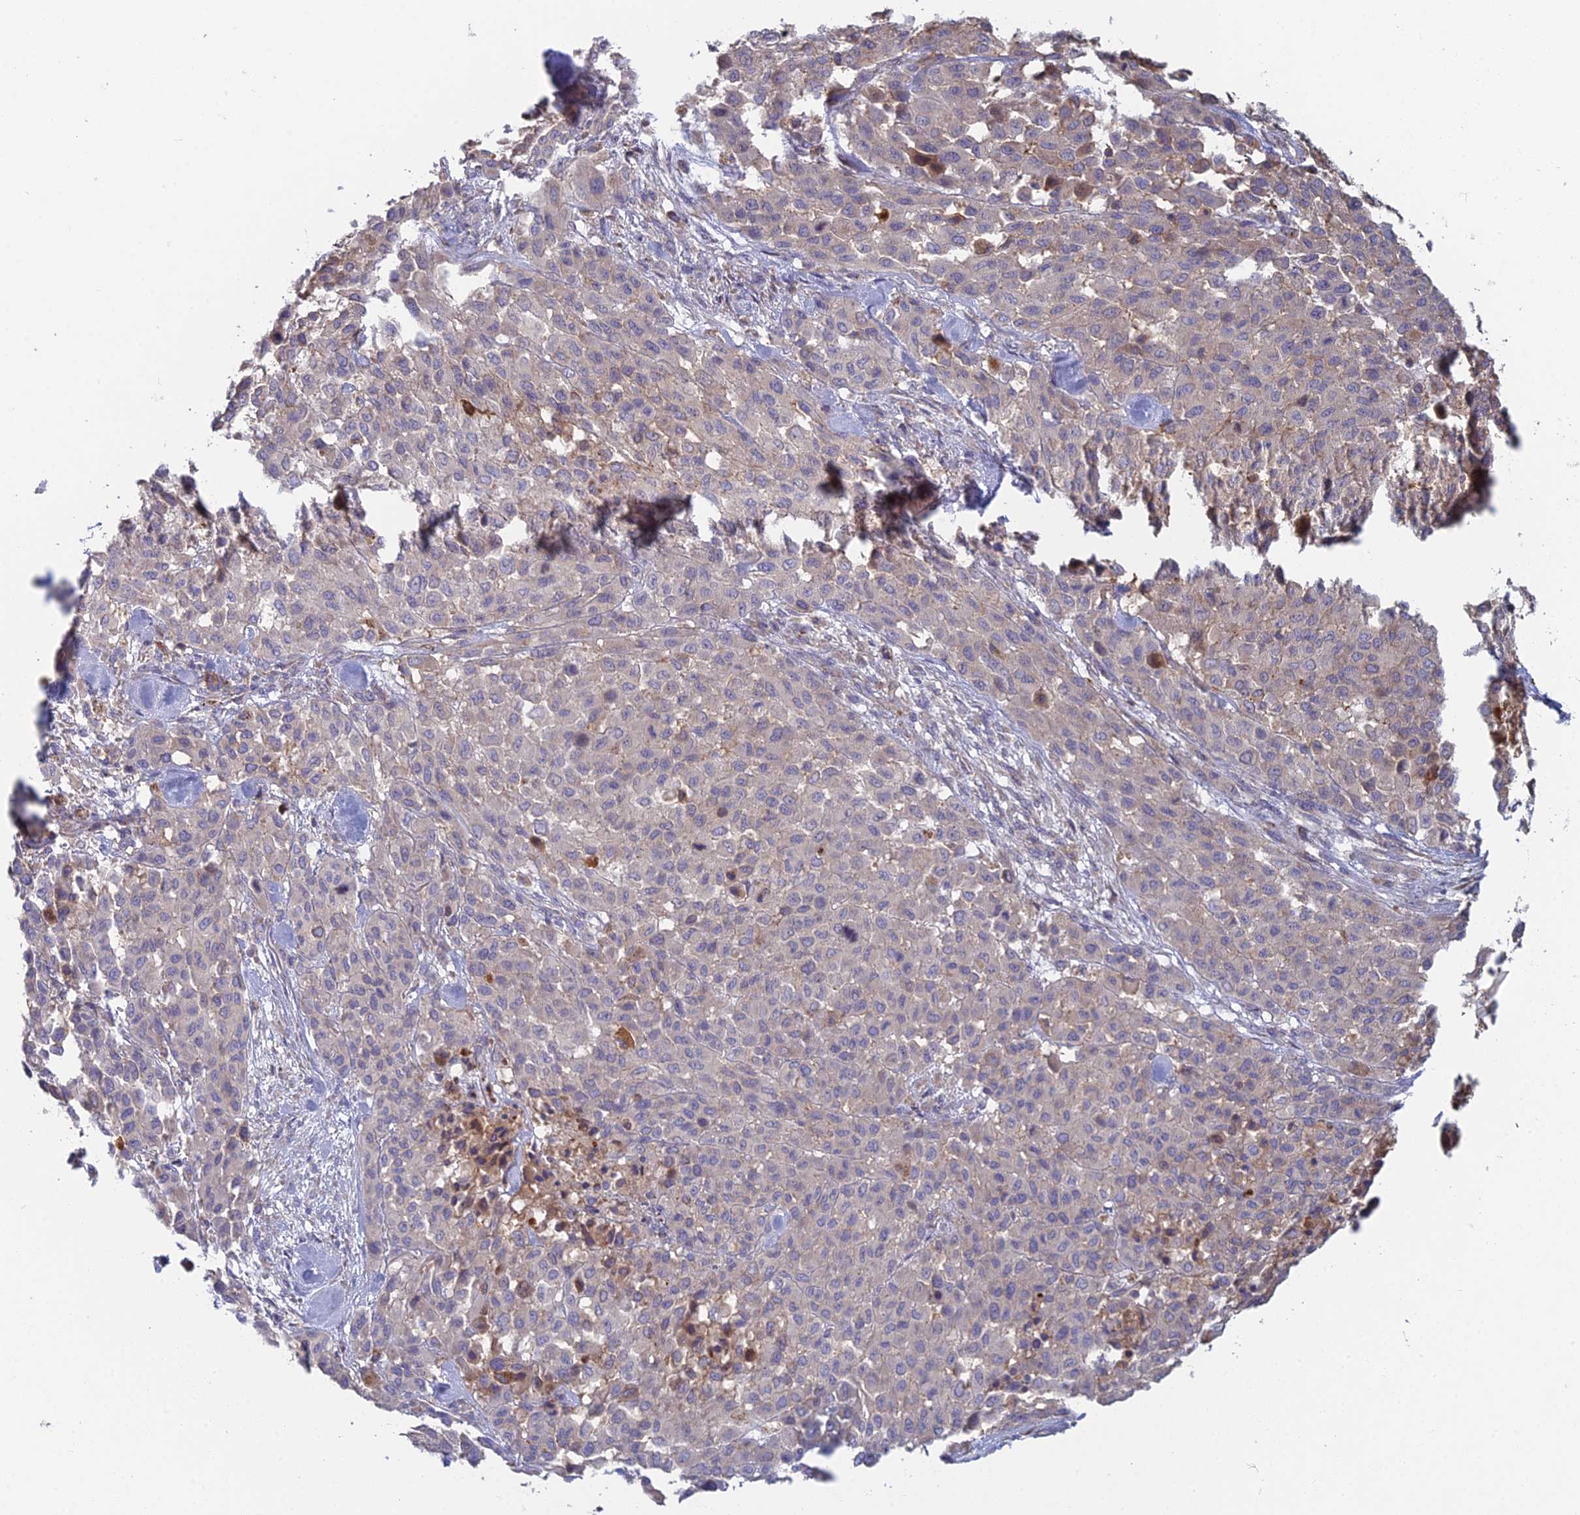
{"staining": {"intensity": "negative", "quantity": "none", "location": "none"}, "tissue": "melanoma", "cell_type": "Tumor cells", "image_type": "cancer", "snomed": [{"axis": "morphology", "description": "Malignant melanoma, Metastatic site"}, {"axis": "topography", "description": "Skin"}], "caption": "Tumor cells are negative for protein expression in human malignant melanoma (metastatic site).", "gene": "IFTAP", "patient": {"sex": "female", "age": 81}}